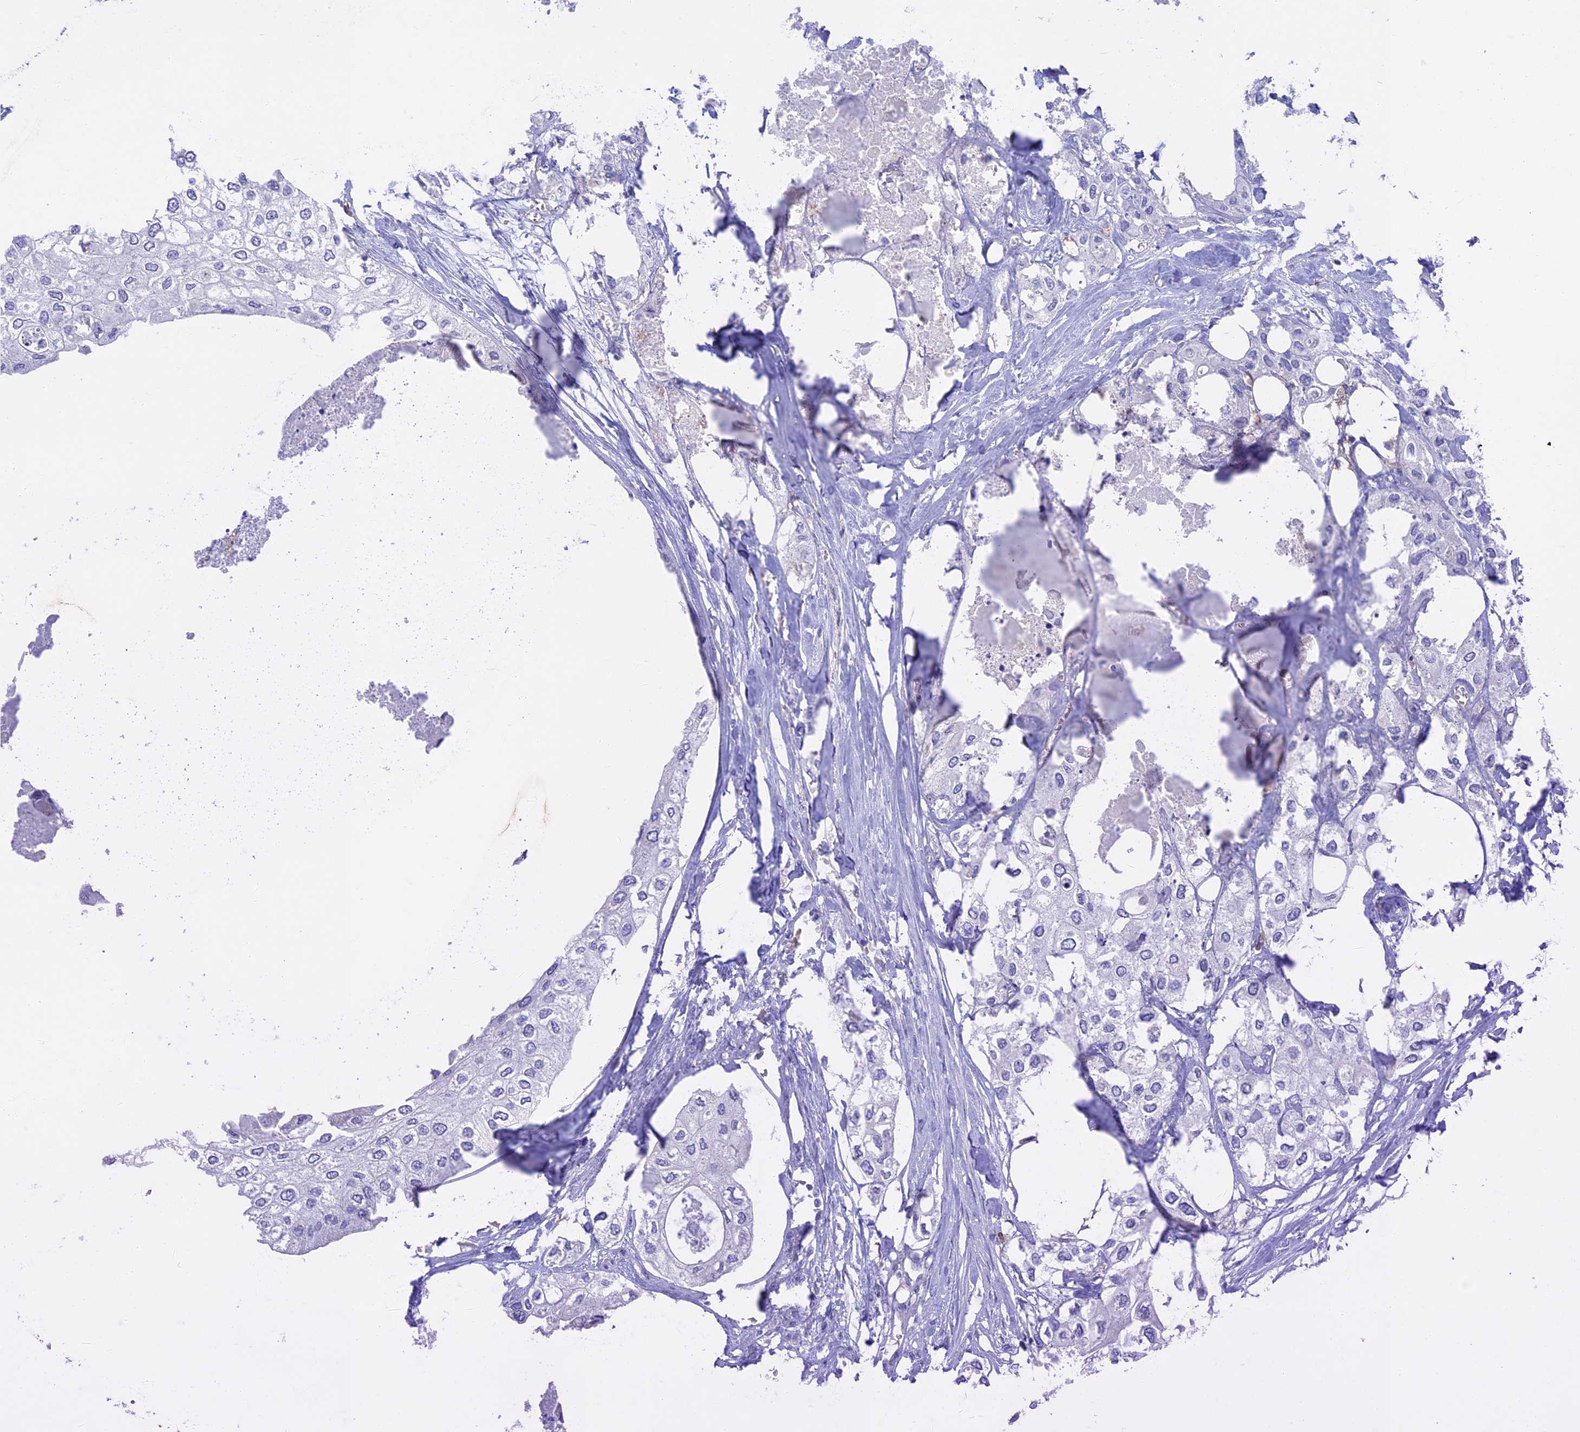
{"staining": {"intensity": "negative", "quantity": "none", "location": "none"}, "tissue": "urothelial cancer", "cell_type": "Tumor cells", "image_type": "cancer", "snomed": [{"axis": "morphology", "description": "Urothelial carcinoma, High grade"}, {"axis": "topography", "description": "Urinary bladder"}], "caption": "This is an IHC photomicrograph of urothelial cancer. There is no positivity in tumor cells.", "gene": "SLC2A6", "patient": {"sex": "male", "age": 64}}